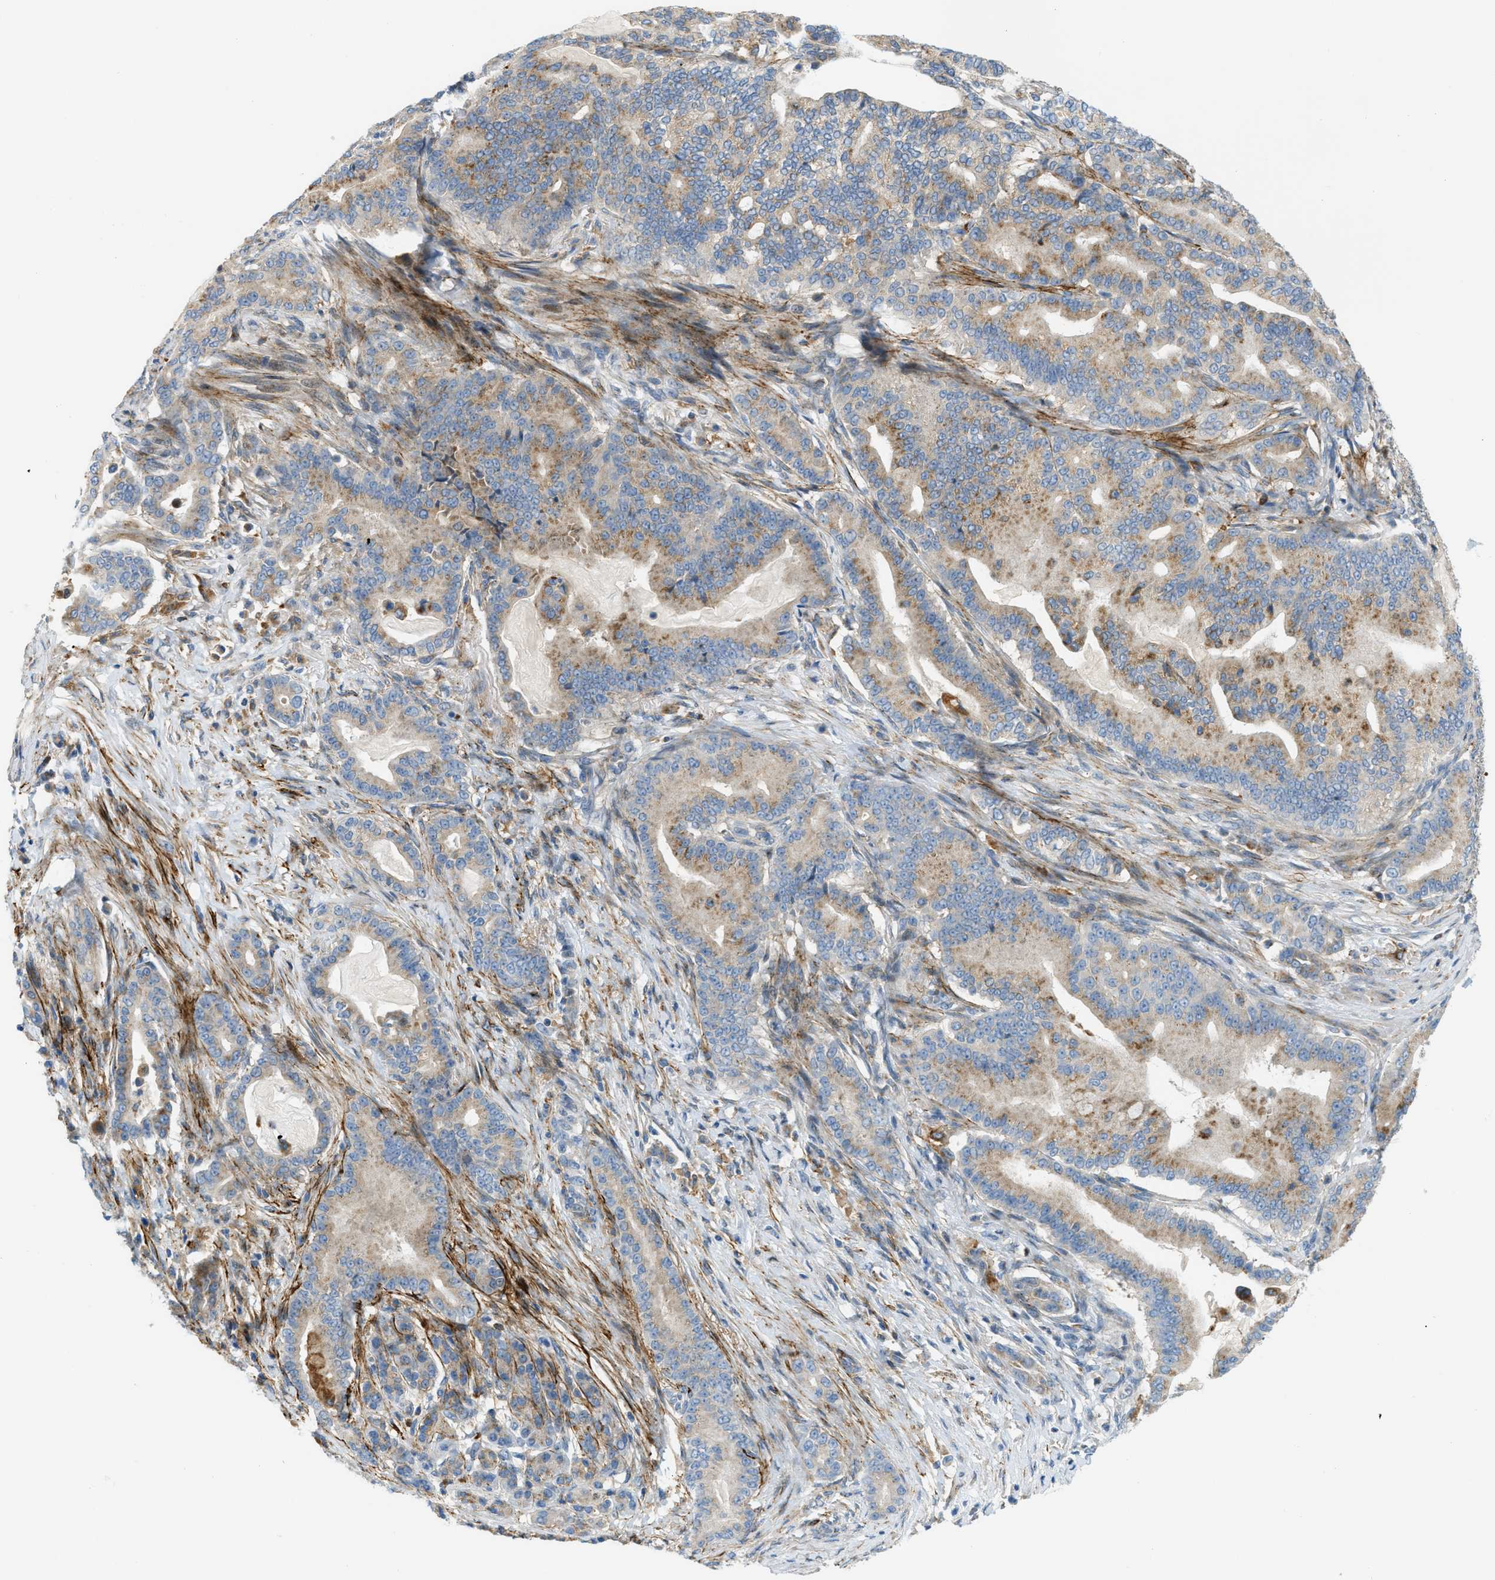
{"staining": {"intensity": "moderate", "quantity": ">75%", "location": "cytoplasmic/membranous"}, "tissue": "pancreatic cancer", "cell_type": "Tumor cells", "image_type": "cancer", "snomed": [{"axis": "morphology", "description": "Normal tissue, NOS"}, {"axis": "morphology", "description": "Adenocarcinoma, NOS"}, {"axis": "topography", "description": "Pancreas"}], "caption": "Protein analysis of adenocarcinoma (pancreatic) tissue exhibits moderate cytoplasmic/membranous expression in approximately >75% of tumor cells. Nuclei are stained in blue.", "gene": "LMBRD1", "patient": {"sex": "male", "age": 63}}